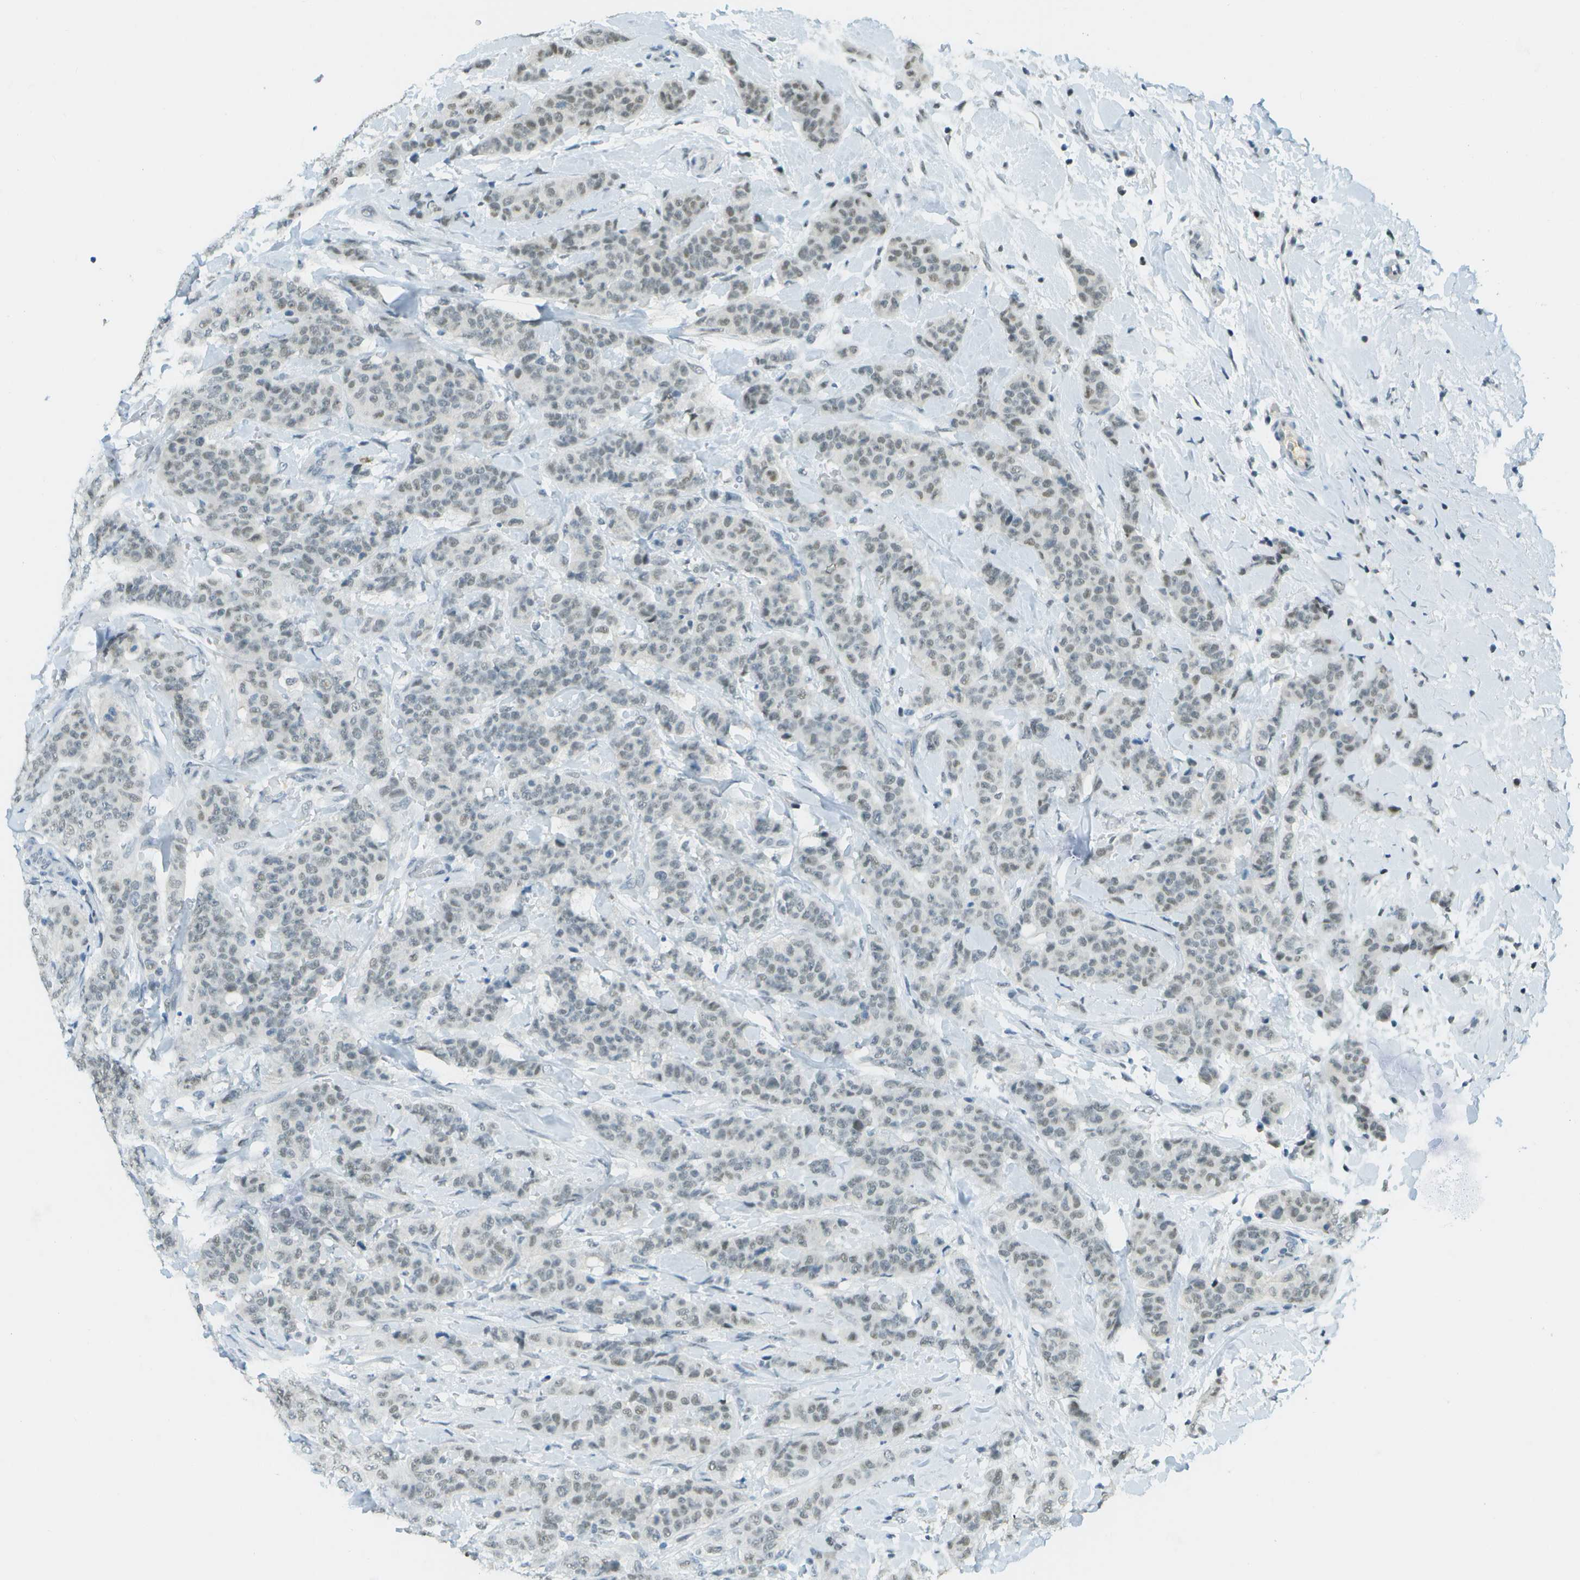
{"staining": {"intensity": "weak", "quantity": "25%-75%", "location": "nuclear"}, "tissue": "breast cancer", "cell_type": "Tumor cells", "image_type": "cancer", "snomed": [{"axis": "morphology", "description": "Normal tissue, NOS"}, {"axis": "morphology", "description": "Duct carcinoma"}, {"axis": "topography", "description": "Breast"}], "caption": "There is low levels of weak nuclear positivity in tumor cells of breast cancer (intraductal carcinoma), as demonstrated by immunohistochemical staining (brown color).", "gene": "NEK11", "patient": {"sex": "female", "age": 40}}